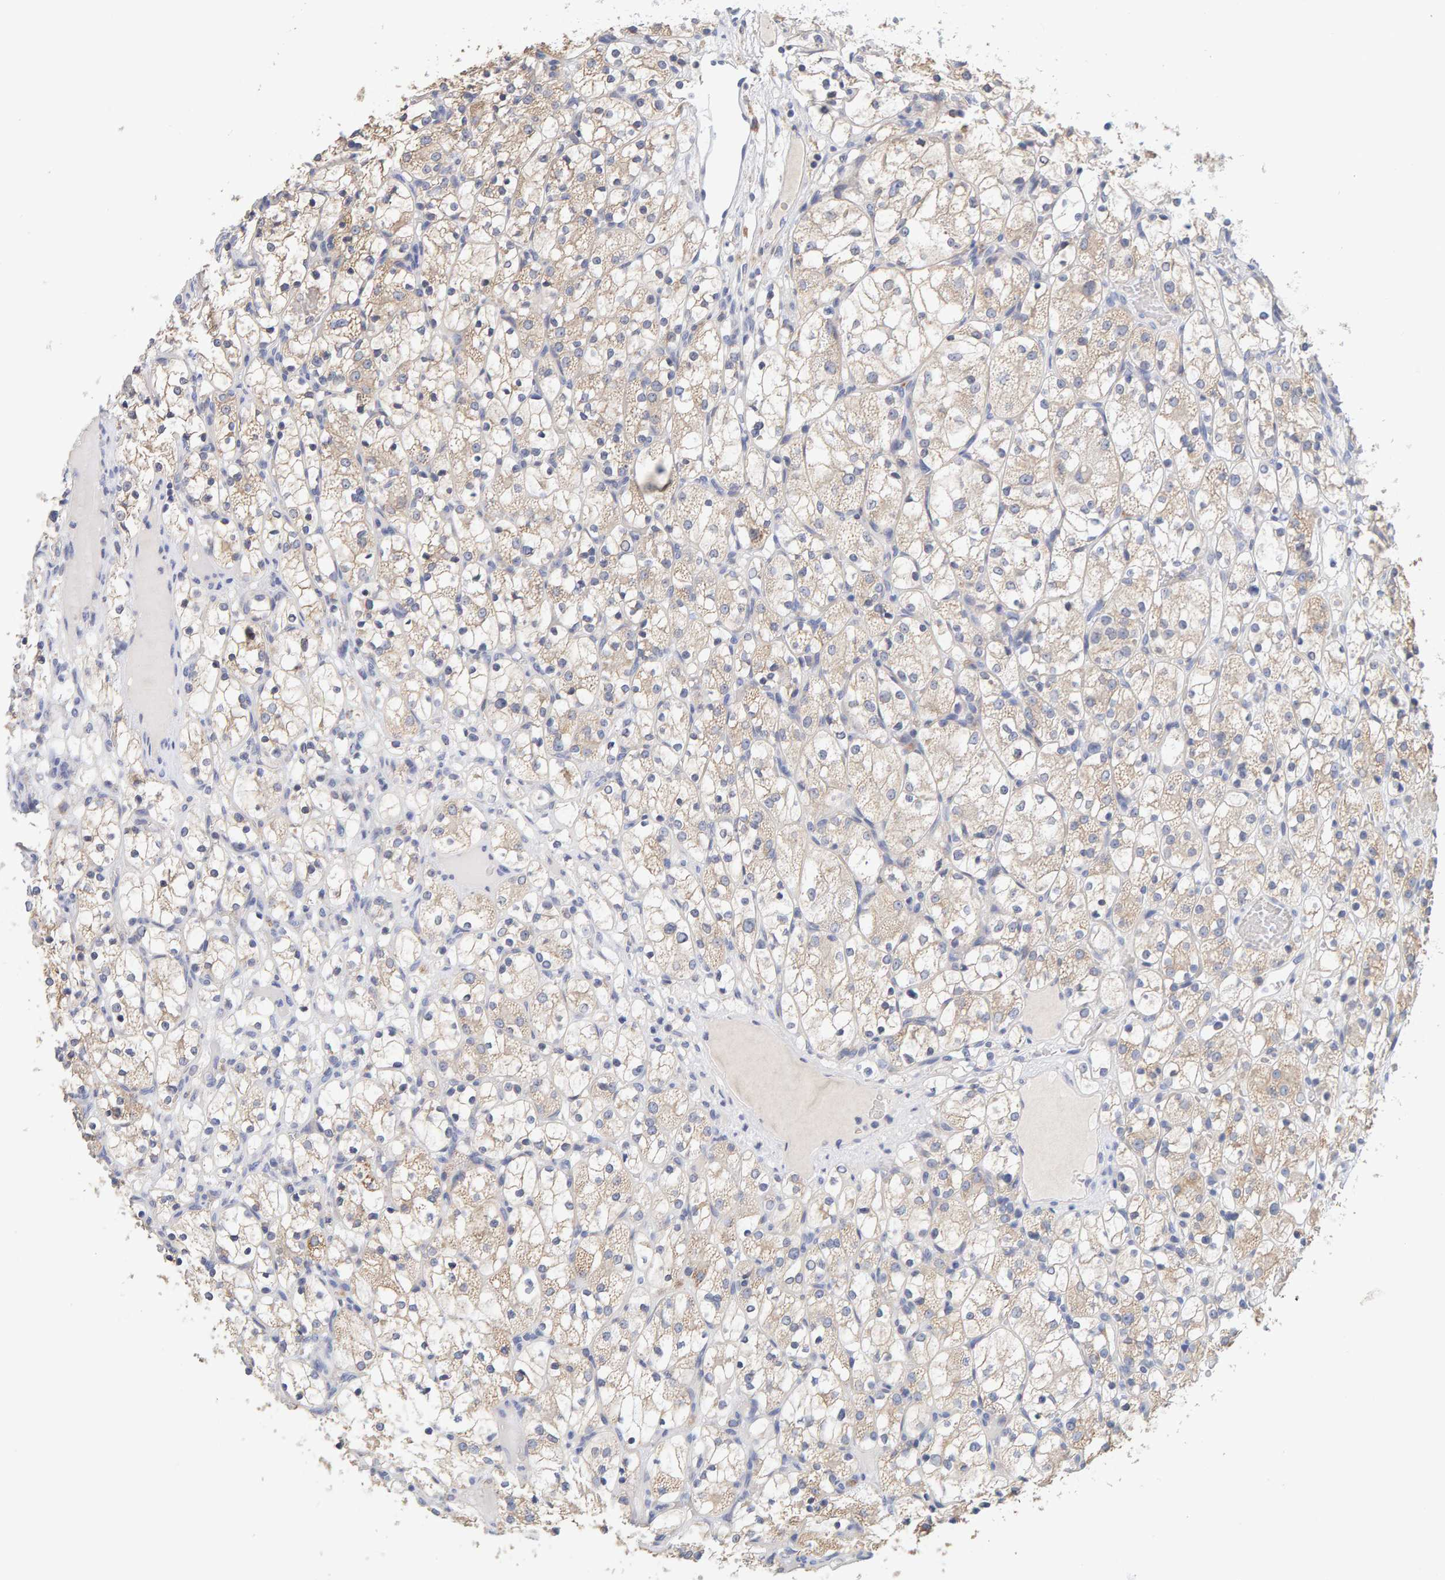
{"staining": {"intensity": "weak", "quantity": "25%-75%", "location": "cytoplasmic/membranous"}, "tissue": "renal cancer", "cell_type": "Tumor cells", "image_type": "cancer", "snomed": [{"axis": "morphology", "description": "Adenocarcinoma, NOS"}, {"axis": "topography", "description": "Kidney"}], "caption": "Brown immunohistochemical staining in adenocarcinoma (renal) demonstrates weak cytoplasmic/membranous staining in approximately 25%-75% of tumor cells. The staining was performed using DAB (3,3'-diaminobenzidine) to visualize the protein expression in brown, while the nuclei were stained in blue with hematoxylin (Magnification: 20x).", "gene": "SGPL1", "patient": {"sex": "female", "age": 69}}